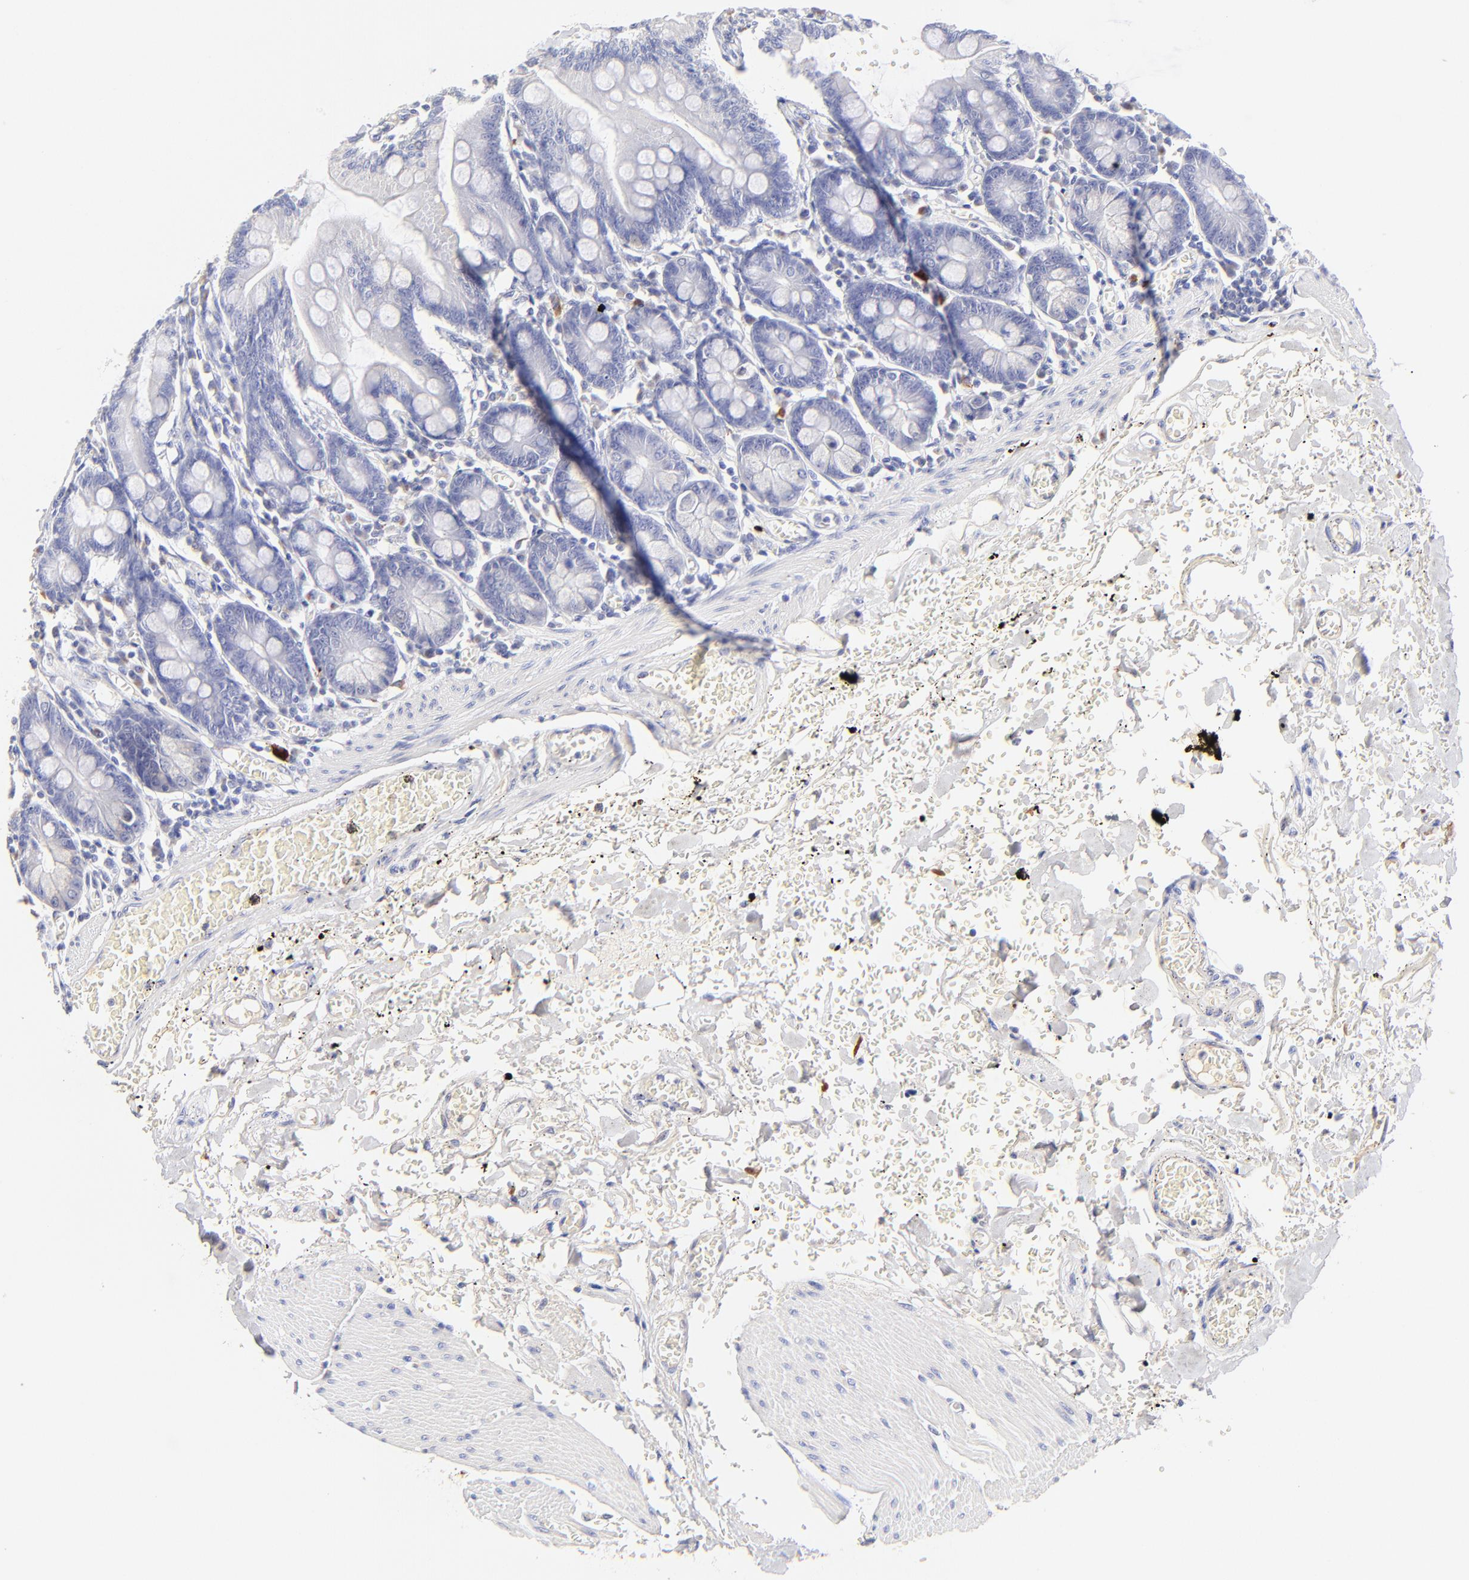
{"staining": {"intensity": "negative", "quantity": "none", "location": "none"}, "tissue": "small intestine", "cell_type": "Glandular cells", "image_type": "normal", "snomed": [{"axis": "morphology", "description": "Normal tissue, NOS"}, {"axis": "topography", "description": "Small intestine"}], "caption": "Glandular cells show no significant protein staining in unremarkable small intestine. (DAB immunohistochemistry (IHC), high magnification).", "gene": "ASB9", "patient": {"sex": "male", "age": 71}}